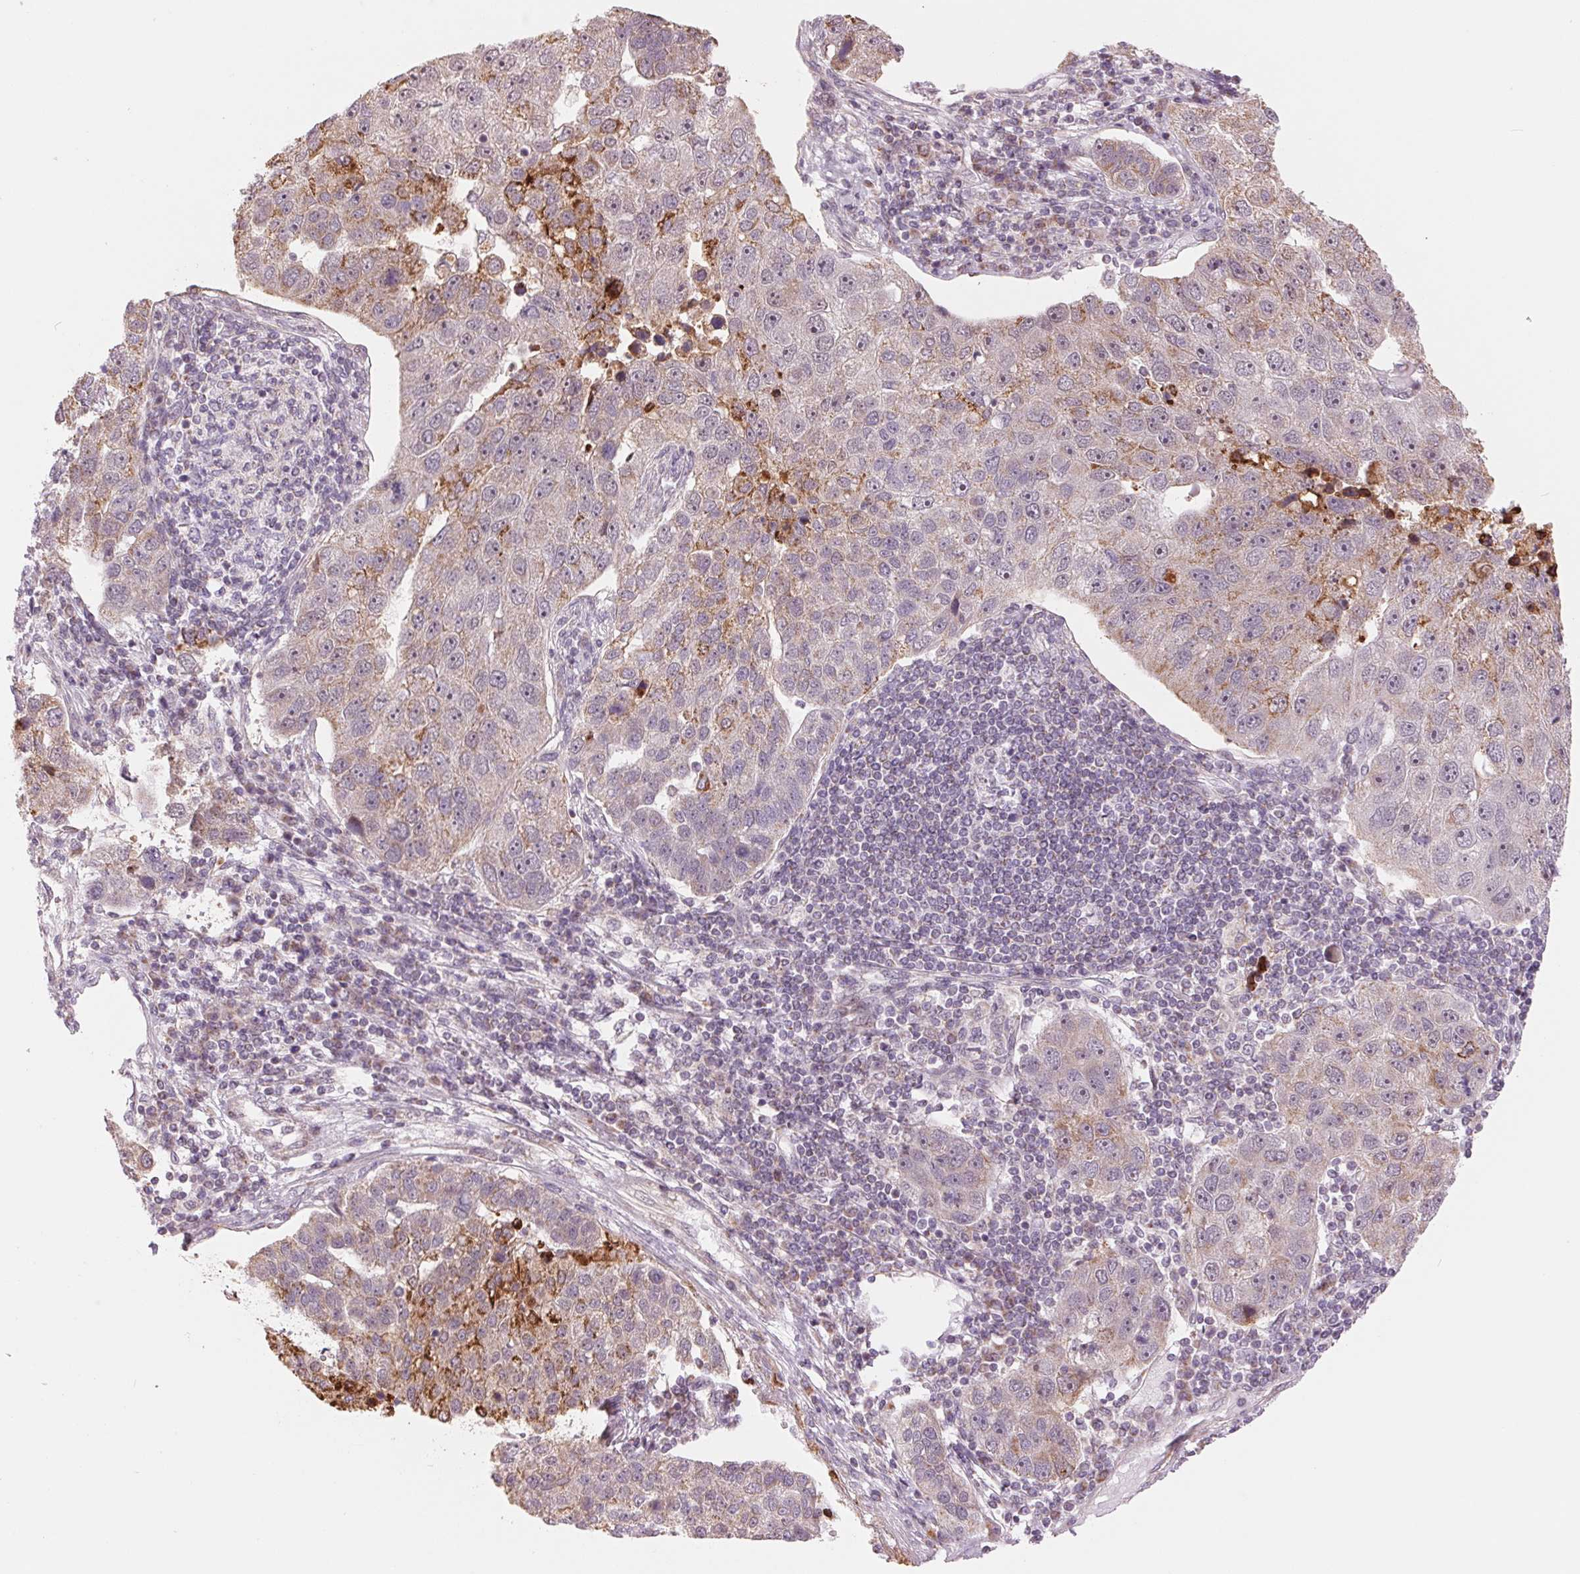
{"staining": {"intensity": "moderate", "quantity": "<25%", "location": "cytoplasmic/membranous"}, "tissue": "pancreatic cancer", "cell_type": "Tumor cells", "image_type": "cancer", "snomed": [{"axis": "morphology", "description": "Adenocarcinoma, NOS"}, {"axis": "topography", "description": "Pancreas"}], "caption": "DAB immunohistochemical staining of pancreatic adenocarcinoma exhibits moderate cytoplasmic/membranous protein staining in approximately <25% of tumor cells. Using DAB (3,3'-diaminobenzidine) (brown) and hematoxylin (blue) stains, captured at high magnification using brightfield microscopy.", "gene": "ARHGAP32", "patient": {"sex": "female", "age": 61}}